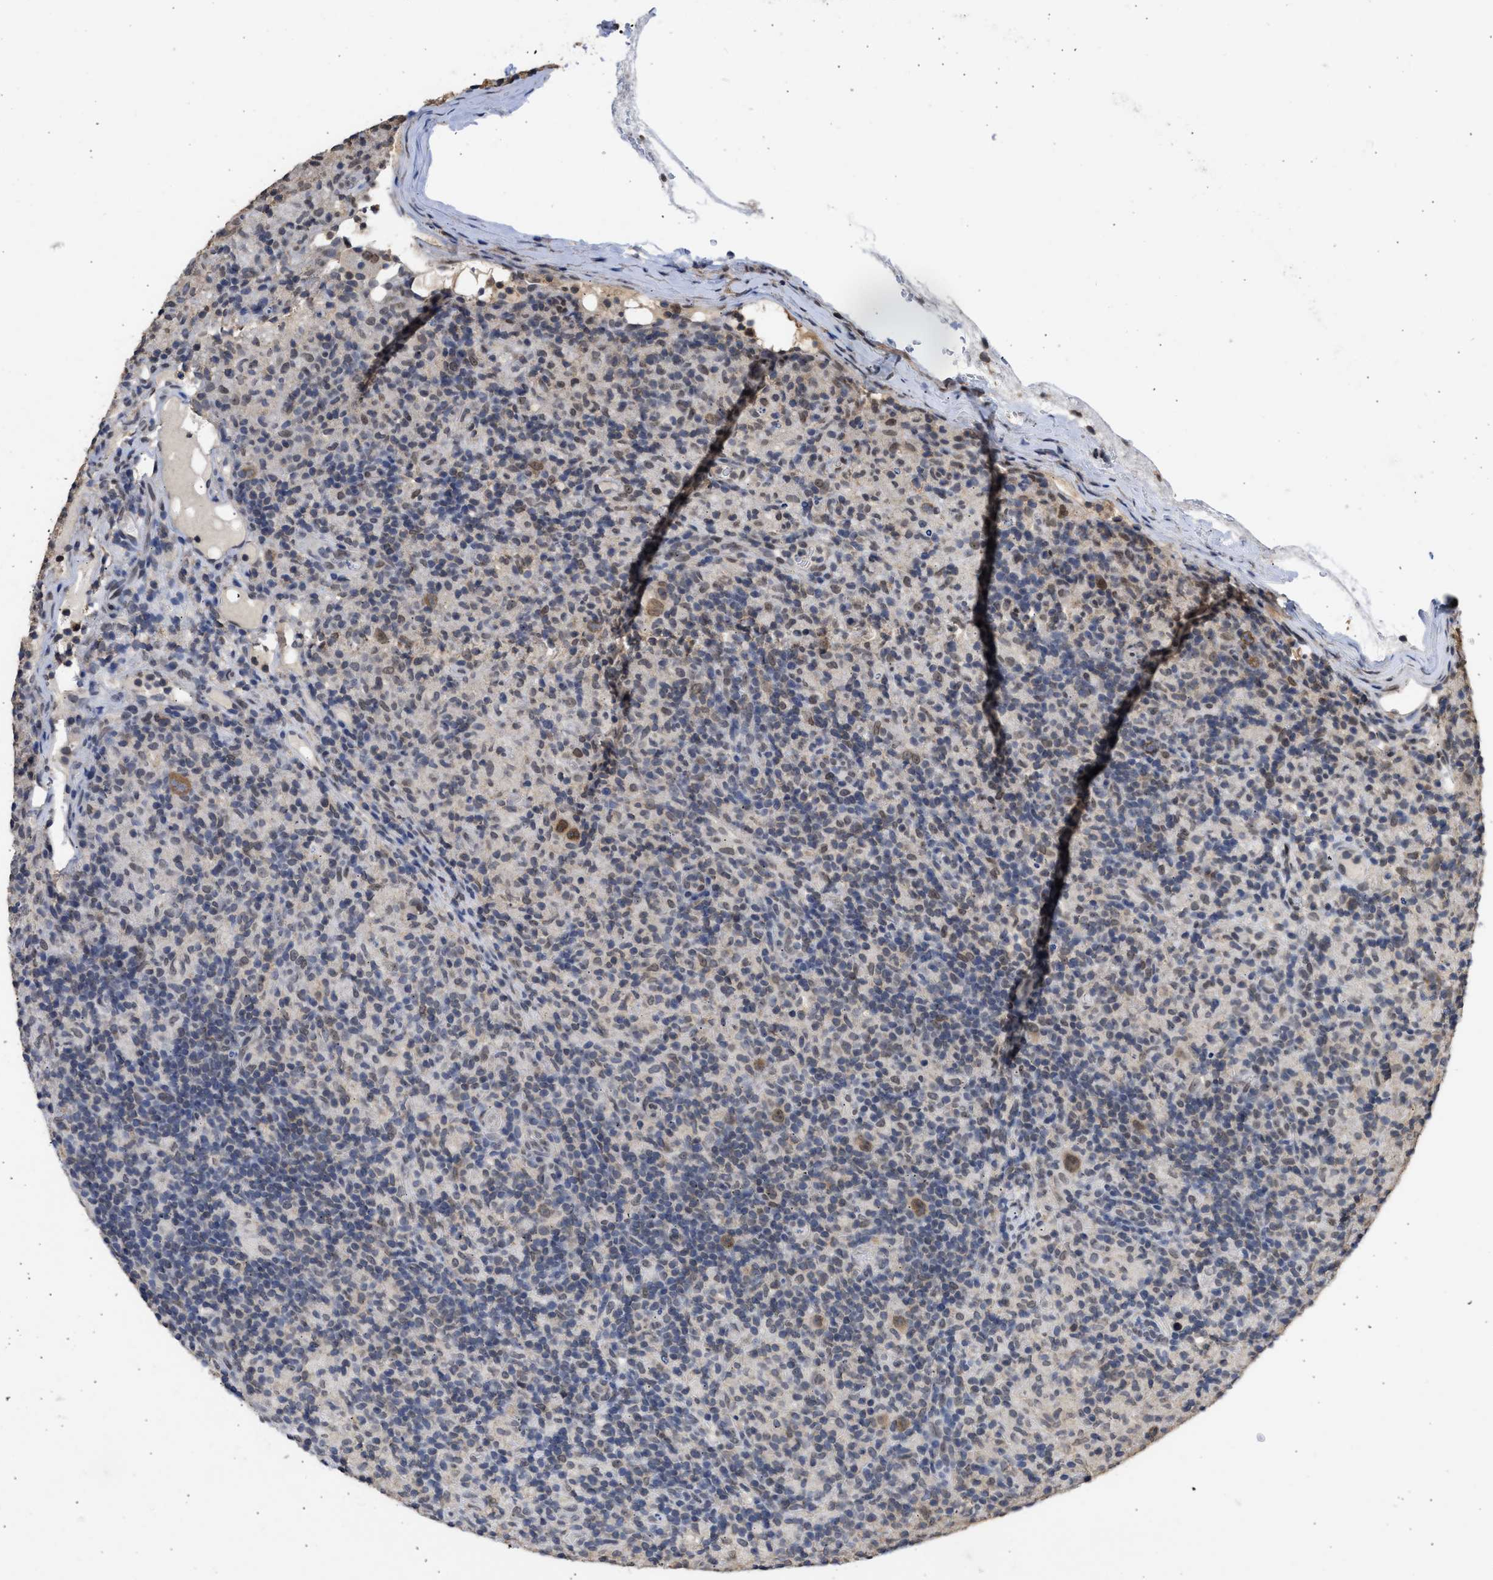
{"staining": {"intensity": "weak", "quantity": ">75%", "location": "cytoplasmic/membranous,nuclear"}, "tissue": "lymphoma", "cell_type": "Tumor cells", "image_type": "cancer", "snomed": [{"axis": "morphology", "description": "Hodgkin's disease, NOS"}, {"axis": "topography", "description": "Lymph node"}], "caption": "The micrograph reveals immunohistochemical staining of Hodgkin's disease. There is weak cytoplasmic/membranous and nuclear expression is appreciated in about >75% of tumor cells.", "gene": "NUP35", "patient": {"sex": "male", "age": 70}}